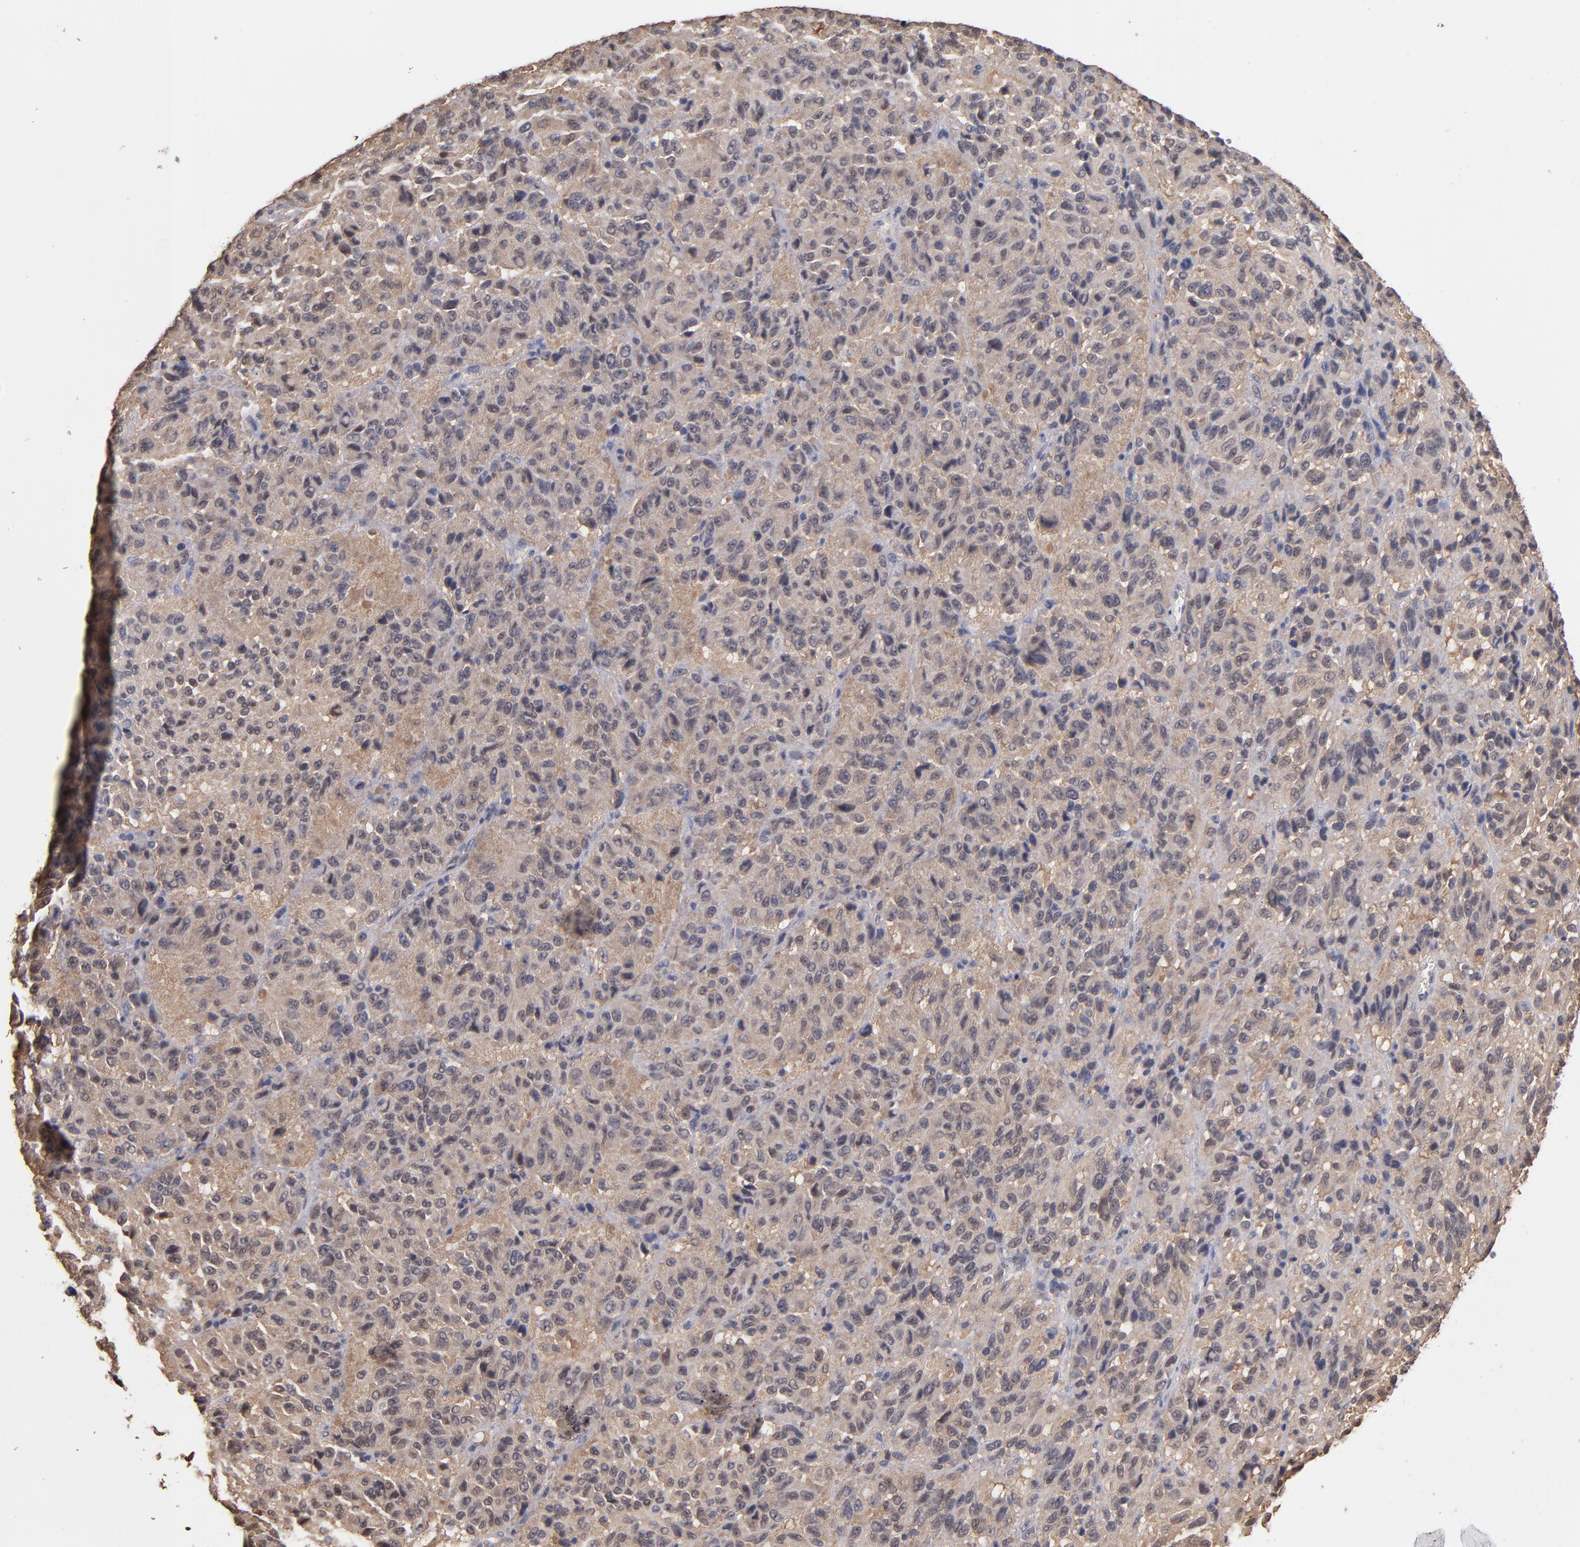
{"staining": {"intensity": "weak", "quantity": ">75%", "location": "cytoplasmic/membranous"}, "tissue": "melanoma", "cell_type": "Tumor cells", "image_type": "cancer", "snomed": [{"axis": "morphology", "description": "Malignant melanoma, Metastatic site"}, {"axis": "topography", "description": "Lung"}], "caption": "This is a histology image of IHC staining of melanoma, which shows weak staining in the cytoplasmic/membranous of tumor cells.", "gene": "PSMD10", "patient": {"sex": "male", "age": 64}}